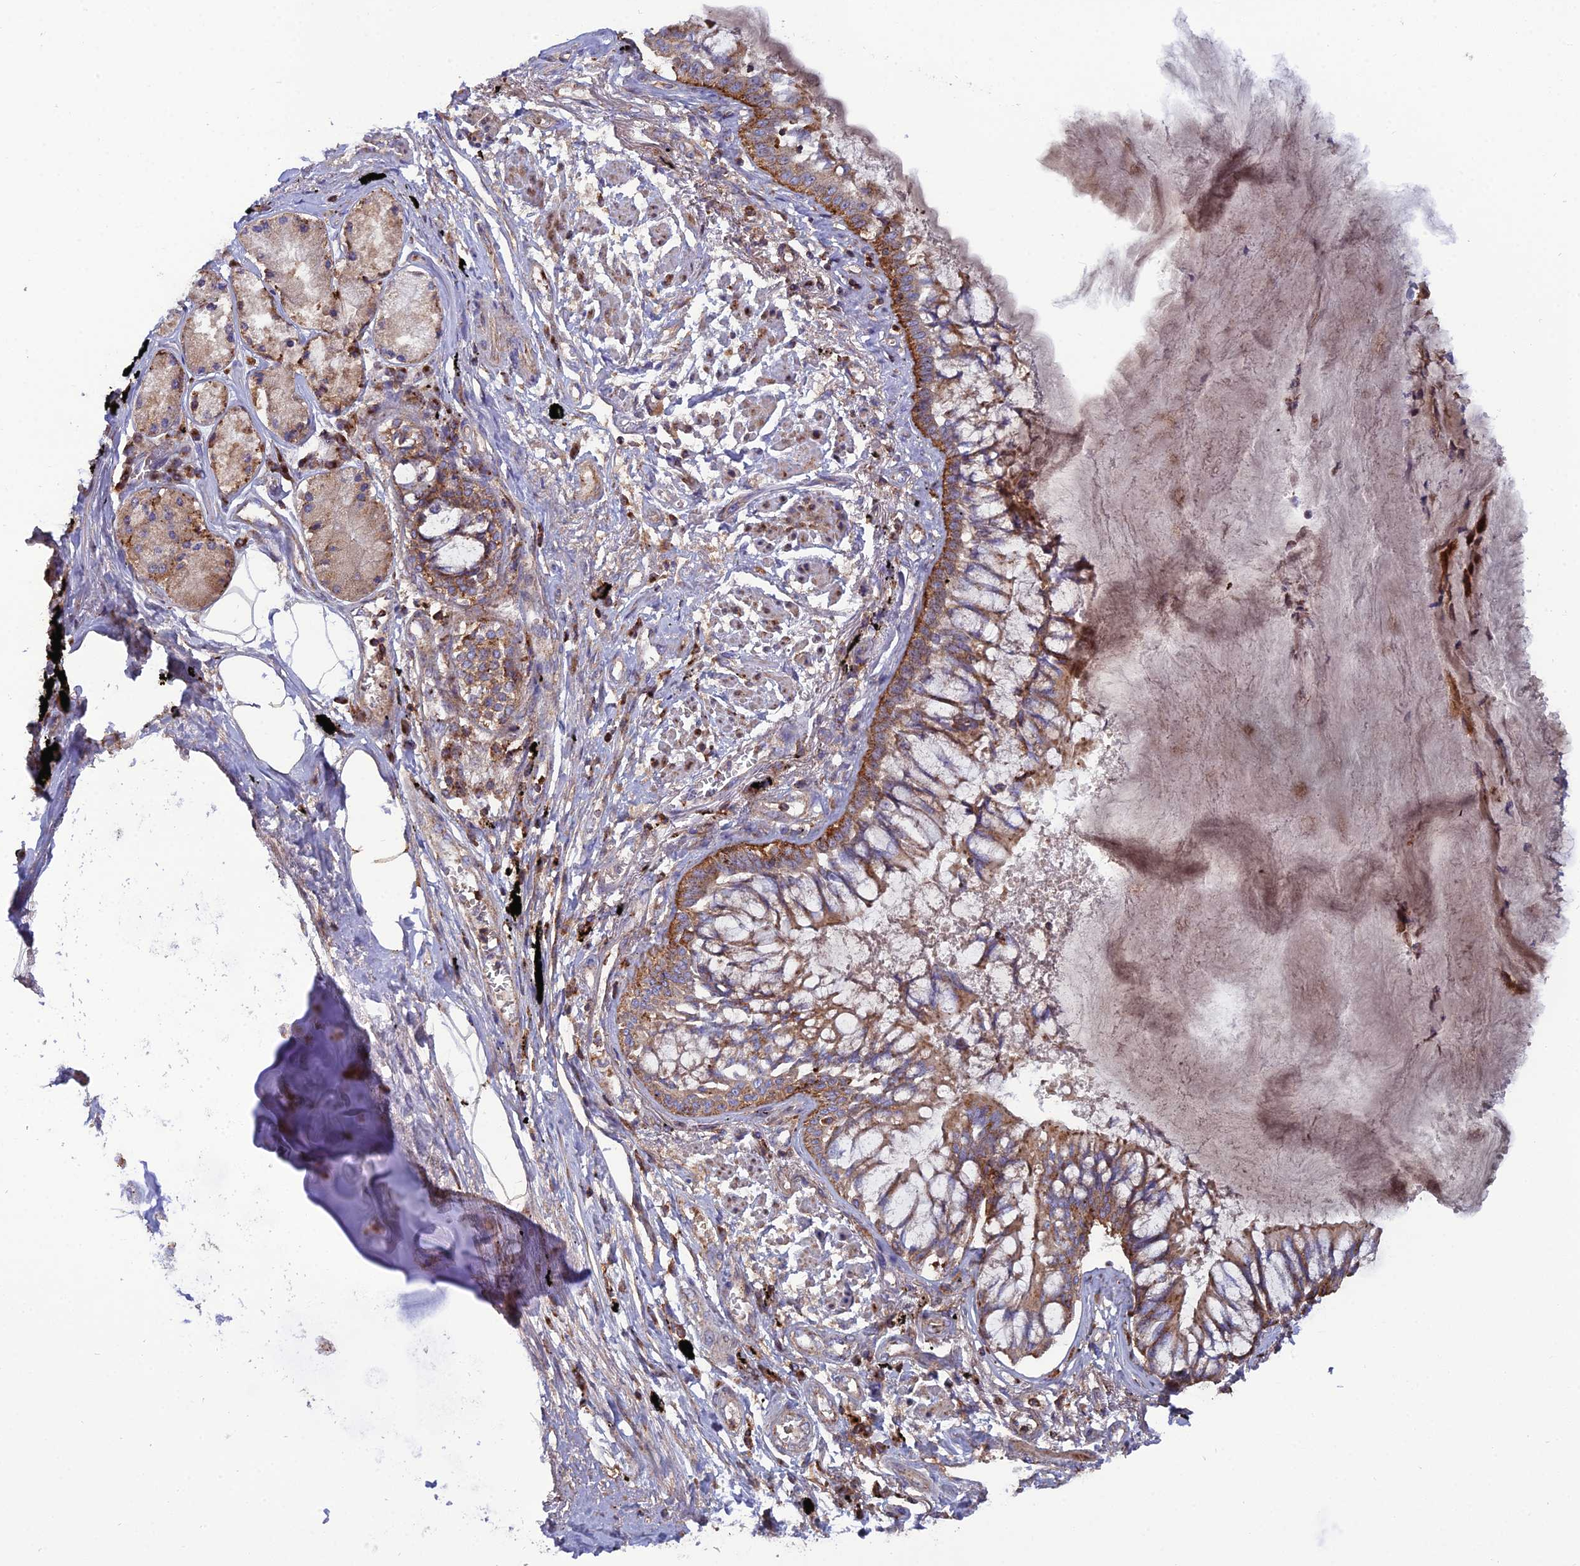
{"staining": {"intensity": "moderate", "quantity": ">75%", "location": "cytoplasmic/membranous"}, "tissue": "lung cancer", "cell_type": "Tumor cells", "image_type": "cancer", "snomed": [{"axis": "morphology", "description": "Adenocarcinoma, NOS"}, {"axis": "topography", "description": "Lung"}], "caption": "Immunohistochemical staining of human lung cancer displays medium levels of moderate cytoplasmic/membranous protein expression in about >75% of tumor cells. The protein of interest is stained brown, and the nuclei are stained in blue (DAB IHC with brightfield microscopy, high magnification).", "gene": "LNPEP", "patient": {"sex": "male", "age": 67}}